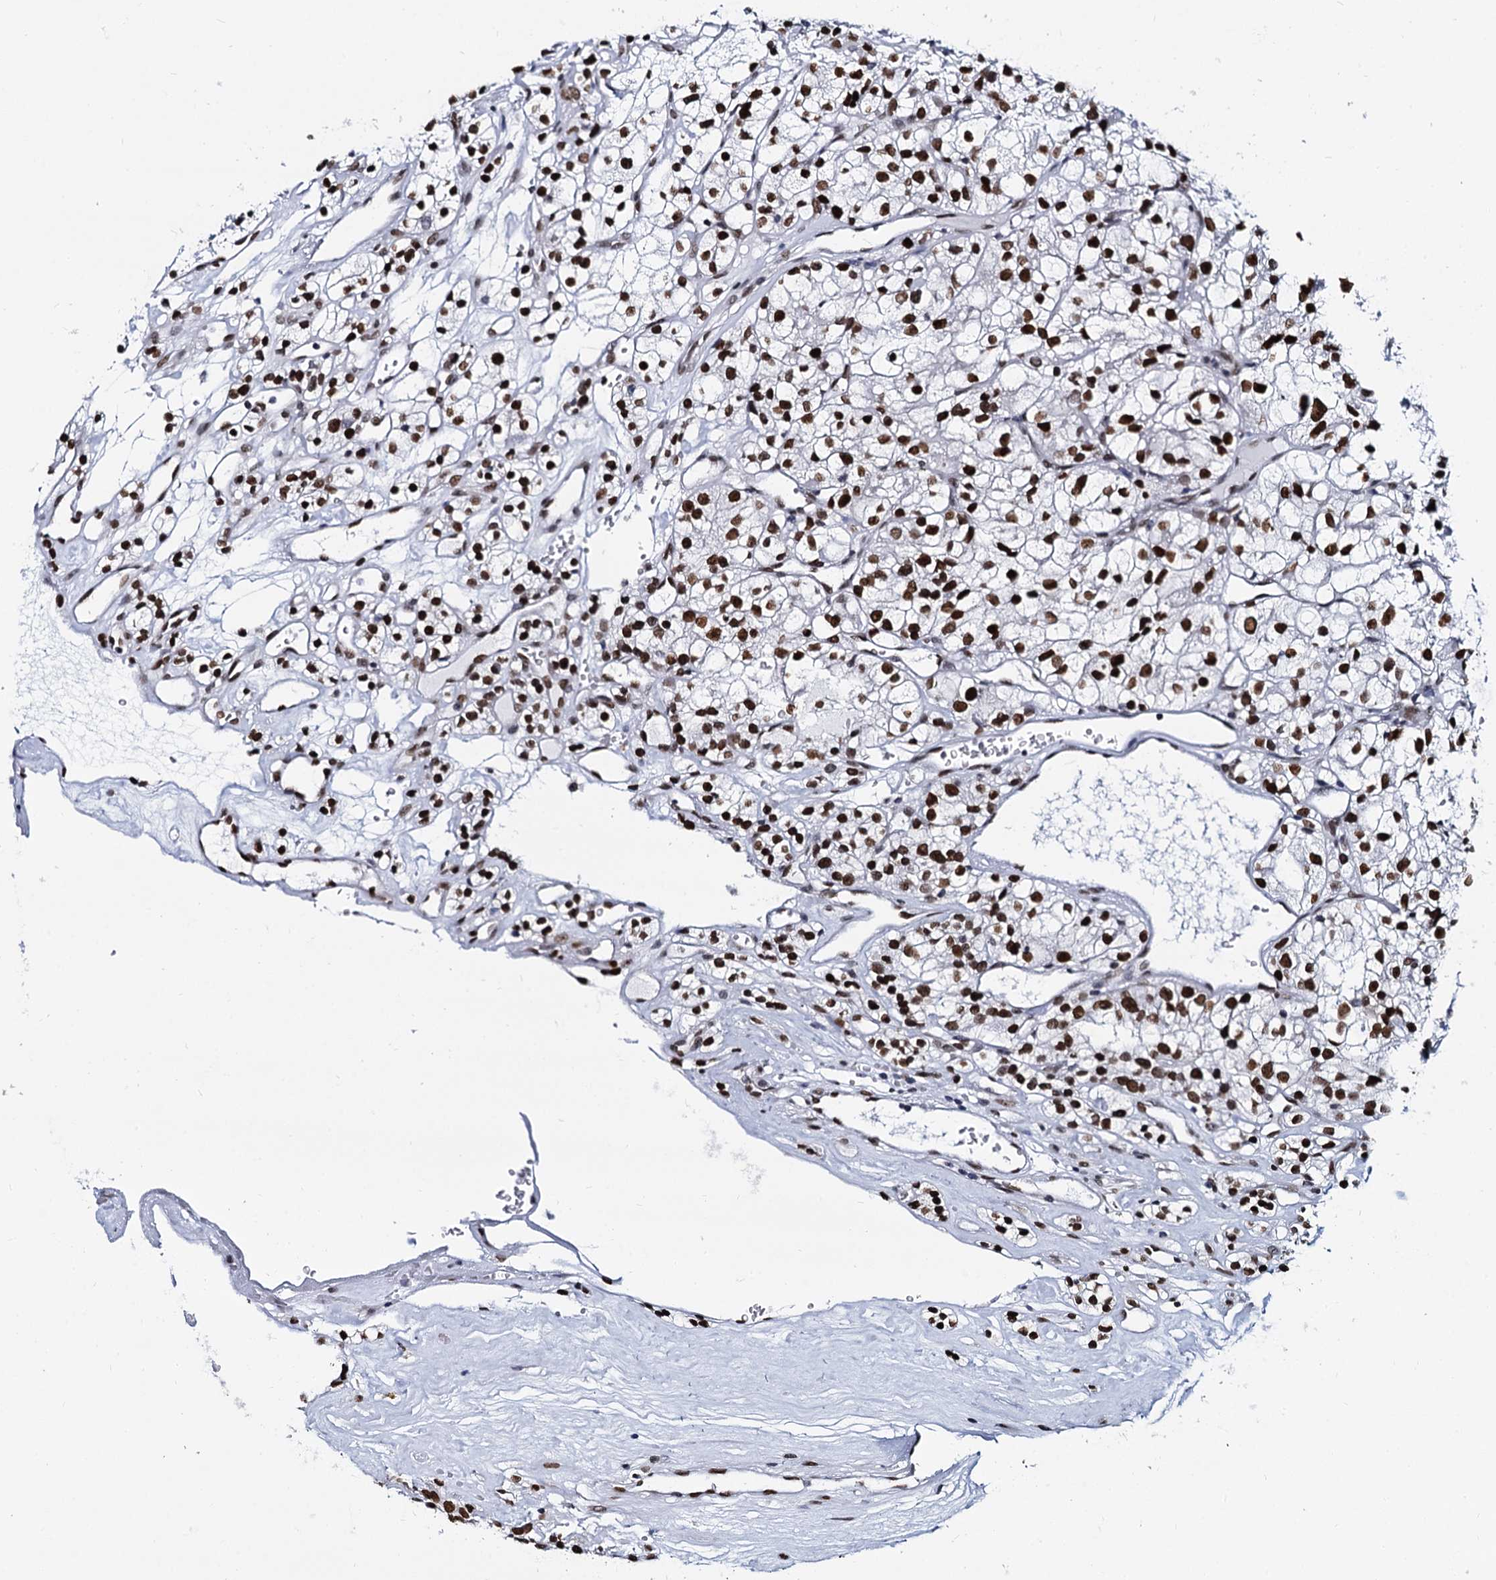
{"staining": {"intensity": "strong", "quantity": ">75%", "location": "nuclear"}, "tissue": "renal cancer", "cell_type": "Tumor cells", "image_type": "cancer", "snomed": [{"axis": "morphology", "description": "Adenocarcinoma, NOS"}, {"axis": "topography", "description": "Kidney"}], "caption": "A micrograph of human renal cancer stained for a protein shows strong nuclear brown staining in tumor cells. (Brightfield microscopy of DAB IHC at high magnification).", "gene": "CMAS", "patient": {"sex": "female", "age": 57}}